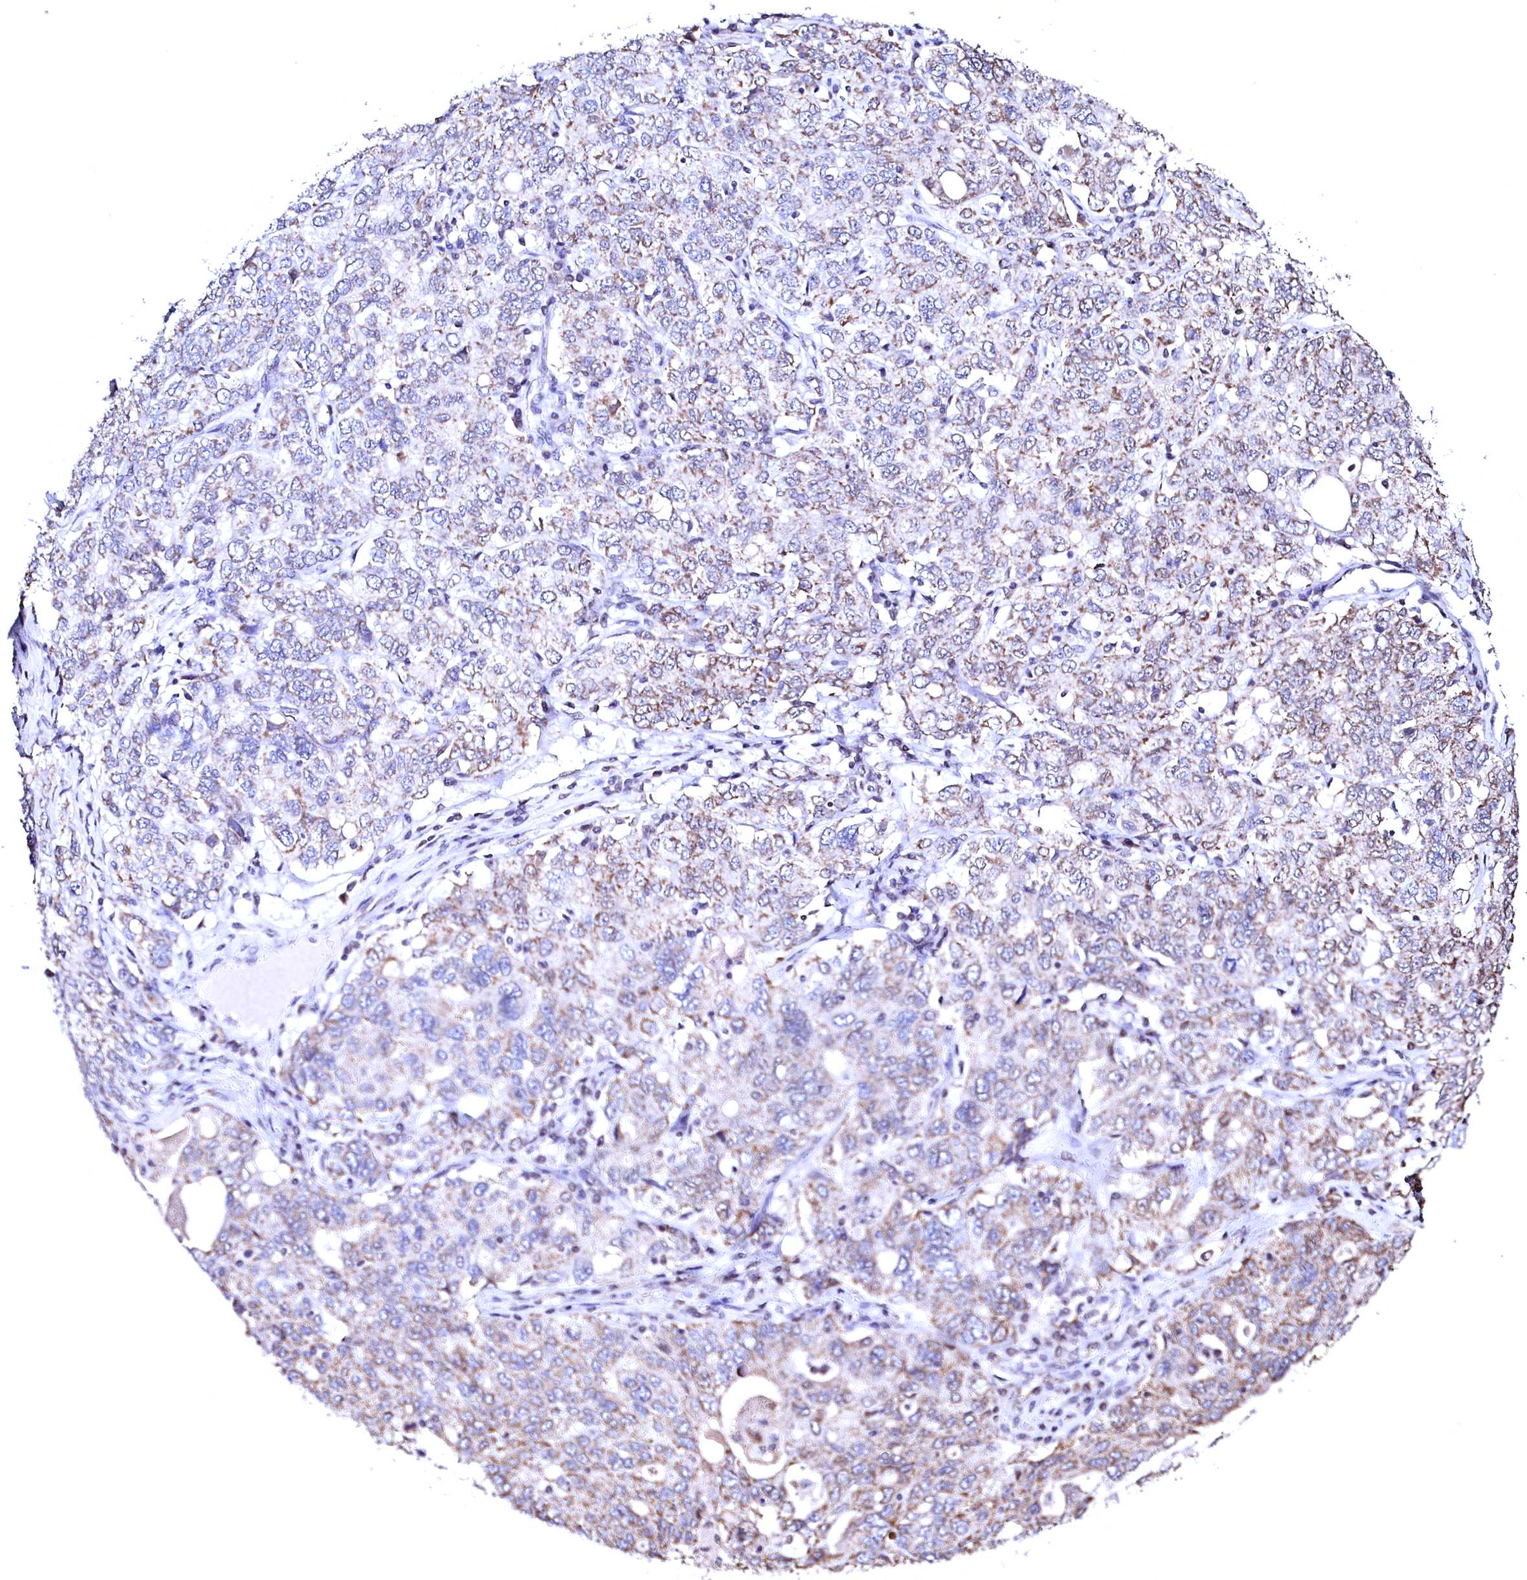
{"staining": {"intensity": "weak", "quantity": "25%-75%", "location": "cytoplasmic/membranous"}, "tissue": "ovarian cancer", "cell_type": "Tumor cells", "image_type": "cancer", "snomed": [{"axis": "morphology", "description": "Carcinoma, endometroid"}, {"axis": "topography", "description": "Ovary"}], "caption": "Immunohistochemistry (IHC) photomicrograph of neoplastic tissue: human endometroid carcinoma (ovarian) stained using IHC exhibits low levels of weak protein expression localized specifically in the cytoplasmic/membranous of tumor cells, appearing as a cytoplasmic/membranous brown color.", "gene": "HAND1", "patient": {"sex": "female", "age": 62}}